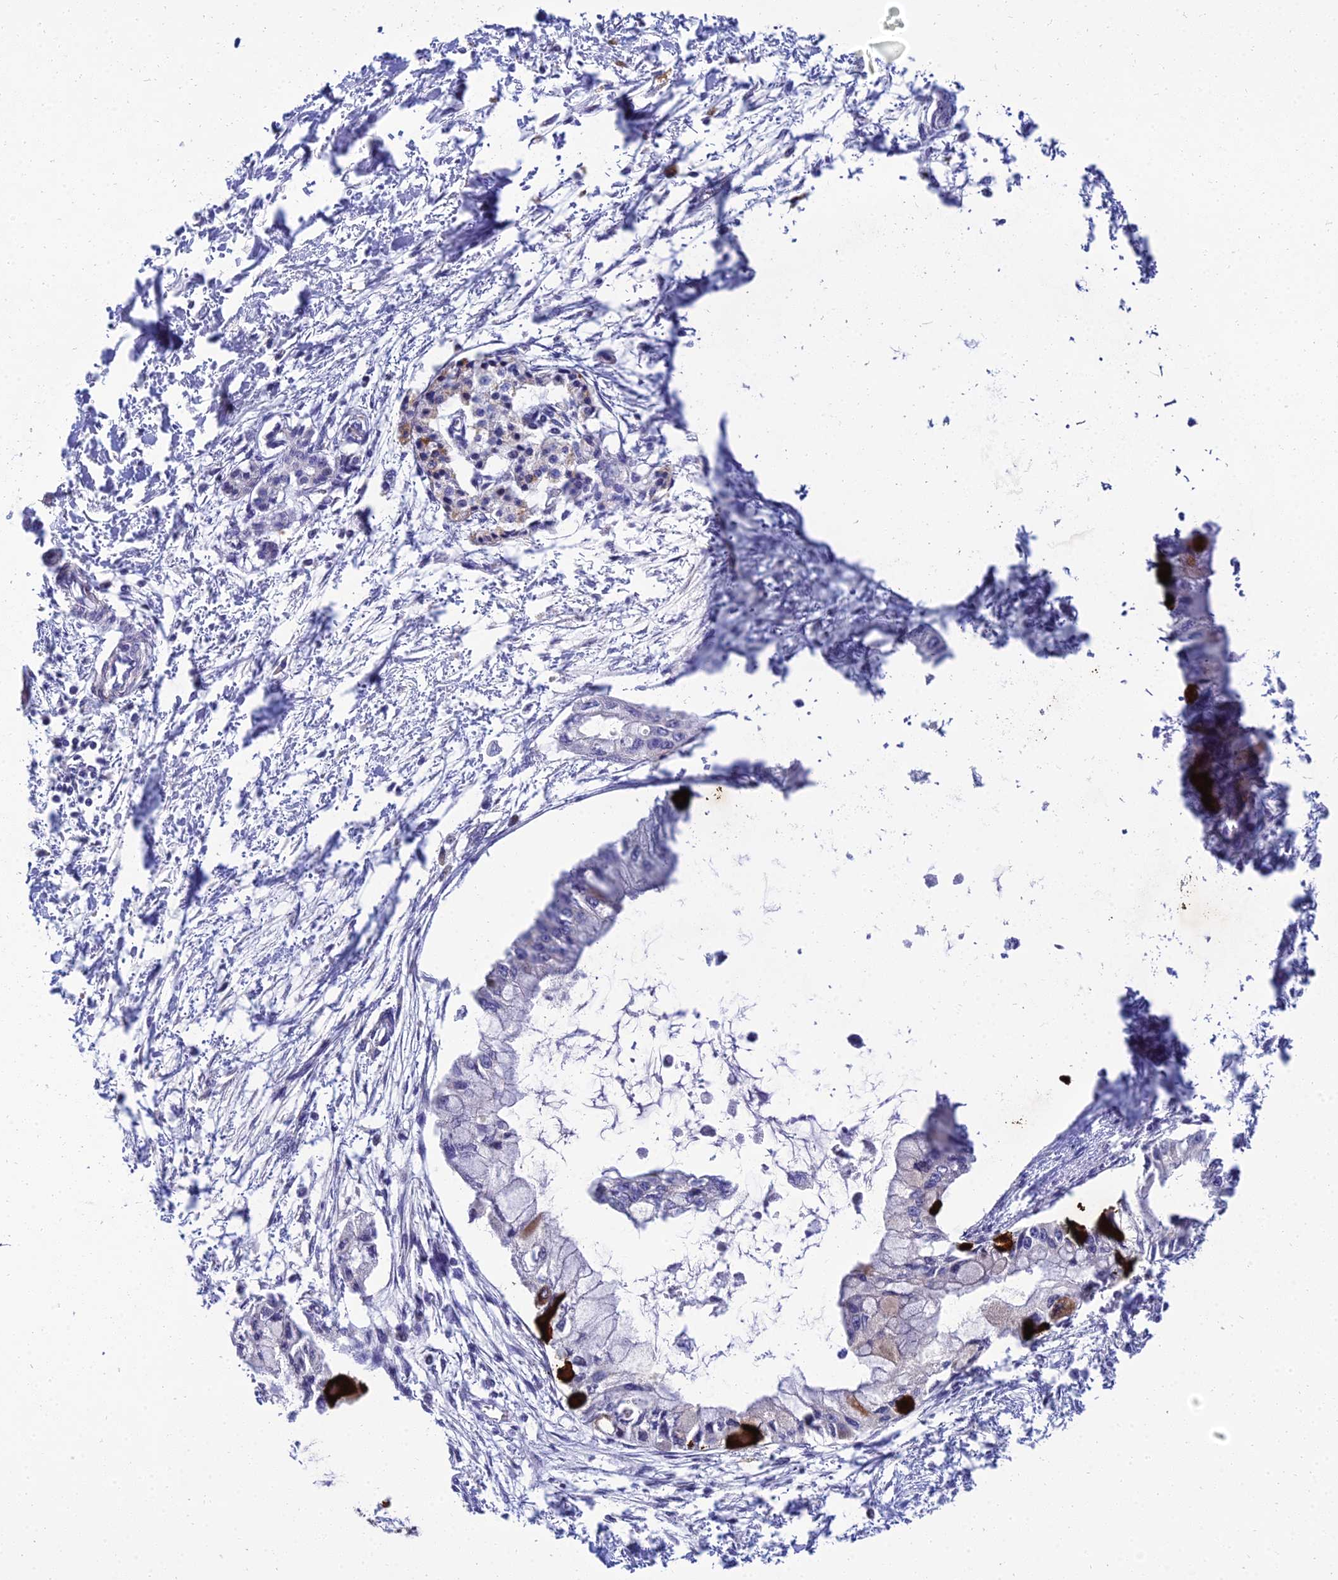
{"staining": {"intensity": "moderate", "quantity": "<25%", "location": "cytoplasmic/membranous"}, "tissue": "pancreatic cancer", "cell_type": "Tumor cells", "image_type": "cancer", "snomed": [{"axis": "morphology", "description": "Adenocarcinoma, NOS"}, {"axis": "topography", "description": "Pancreas"}], "caption": "Human pancreatic cancer (adenocarcinoma) stained for a protein (brown) exhibits moderate cytoplasmic/membranous positive staining in about <25% of tumor cells.", "gene": "NPY", "patient": {"sex": "male", "age": 48}}